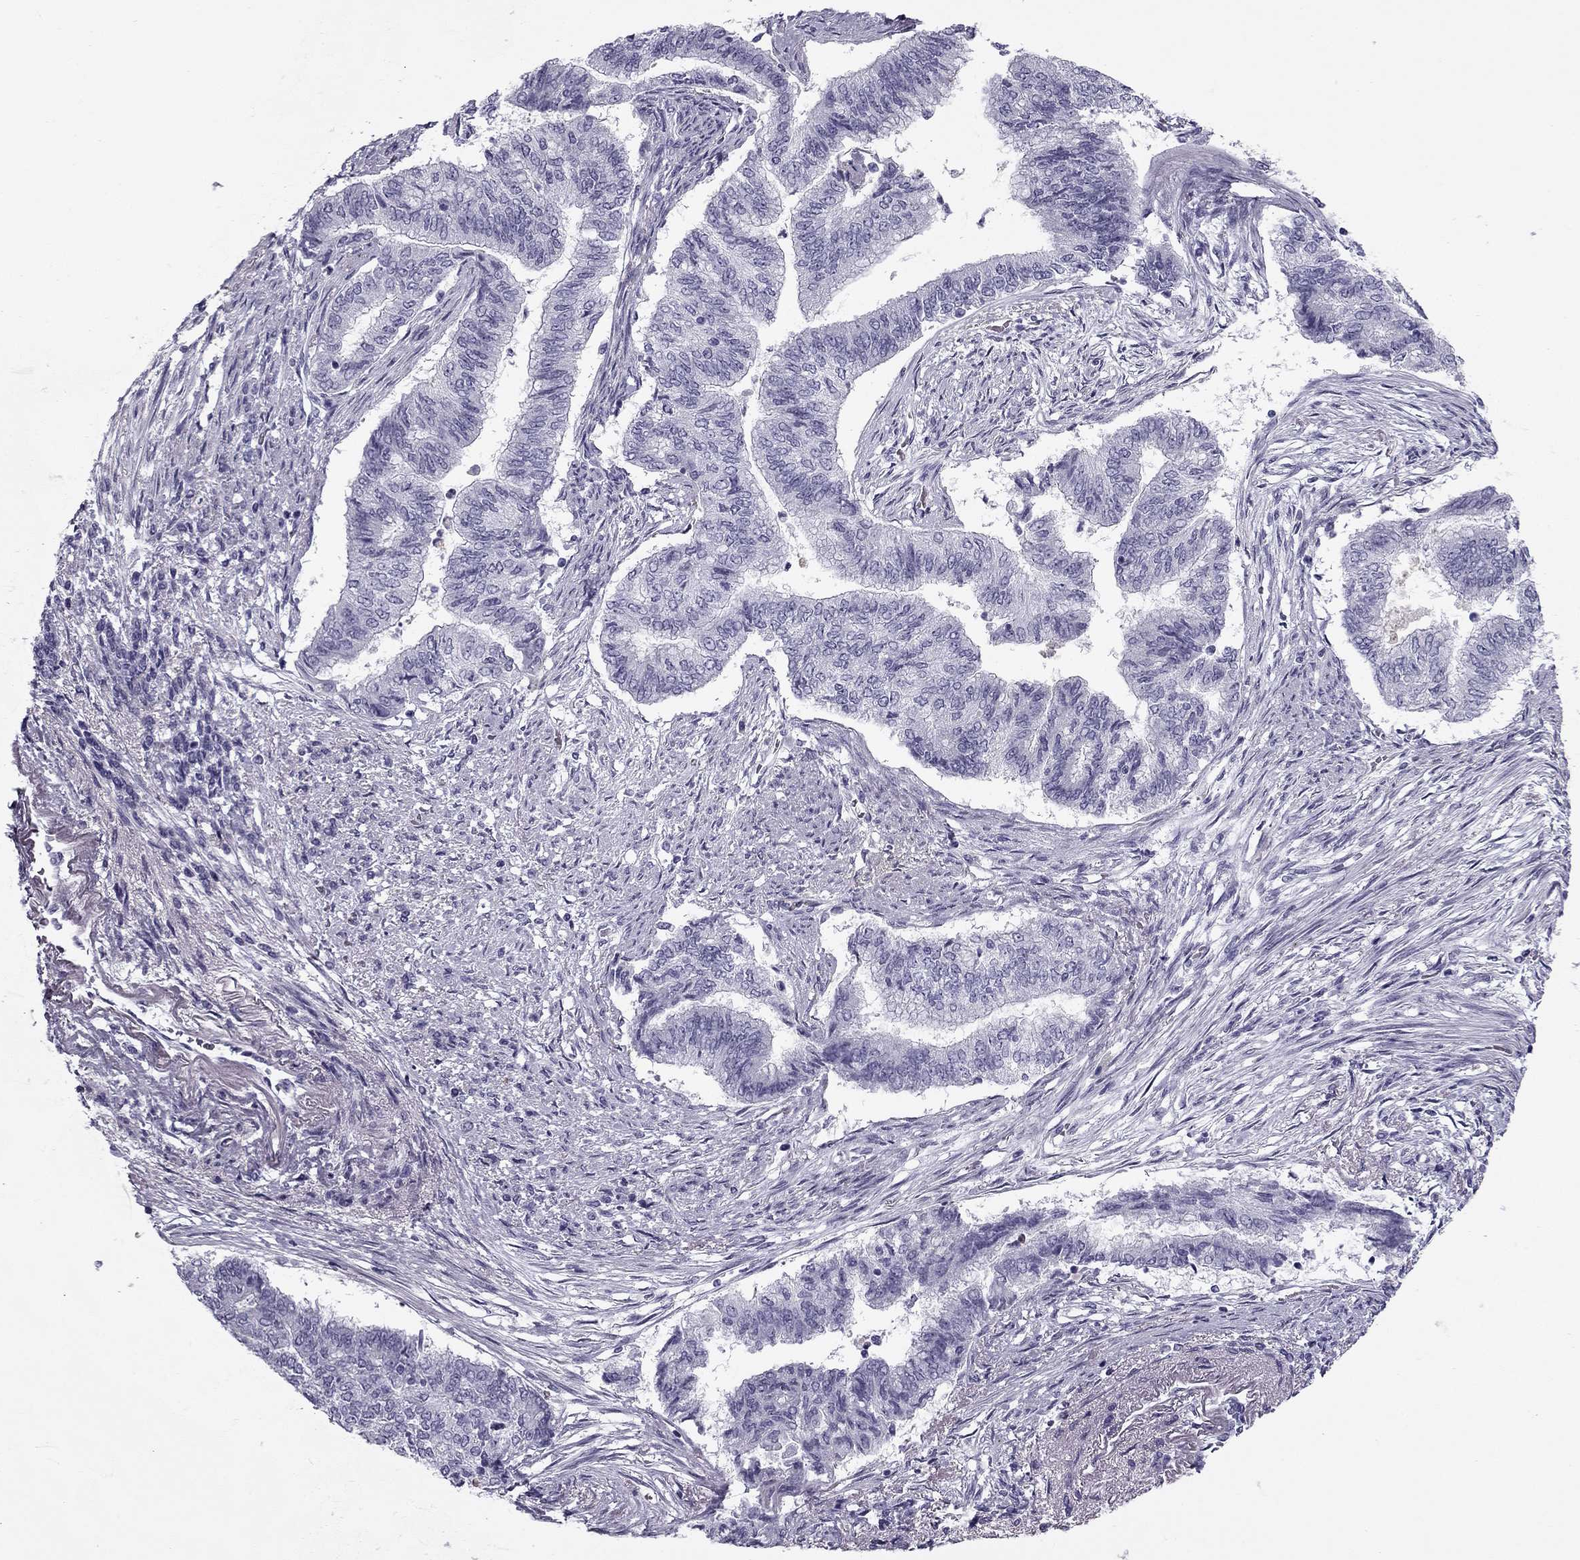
{"staining": {"intensity": "negative", "quantity": "none", "location": "none"}, "tissue": "endometrial cancer", "cell_type": "Tumor cells", "image_type": "cancer", "snomed": [{"axis": "morphology", "description": "Adenocarcinoma, NOS"}, {"axis": "topography", "description": "Endometrium"}], "caption": "Tumor cells are negative for protein expression in human endometrial adenocarcinoma.", "gene": "MC5R", "patient": {"sex": "female", "age": 65}}